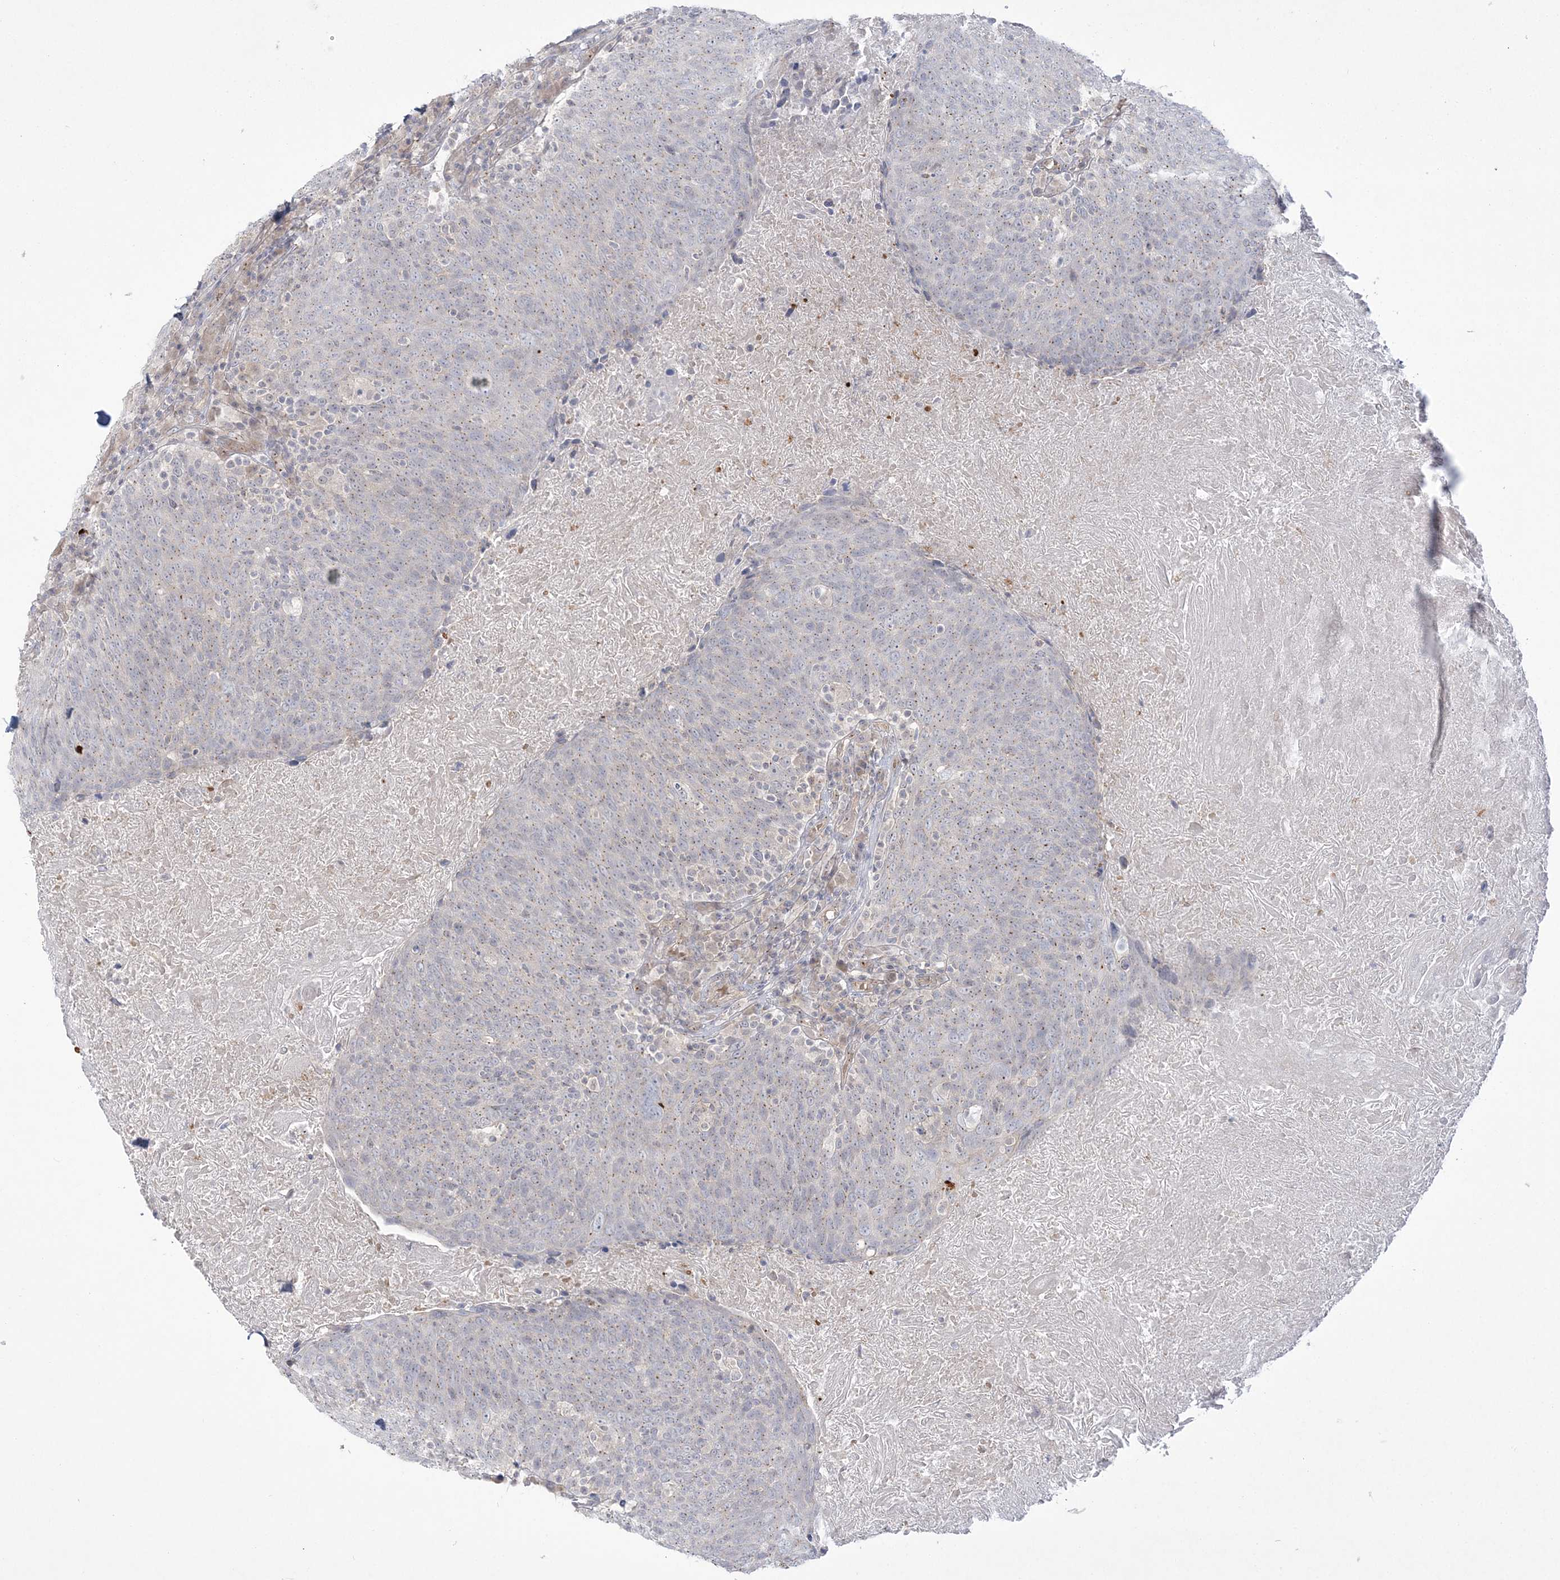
{"staining": {"intensity": "weak", "quantity": "25%-75%", "location": "cytoplasmic/membranous"}, "tissue": "head and neck cancer", "cell_type": "Tumor cells", "image_type": "cancer", "snomed": [{"axis": "morphology", "description": "Squamous cell carcinoma, NOS"}, {"axis": "morphology", "description": "Squamous cell carcinoma, metastatic, NOS"}, {"axis": "topography", "description": "Lymph node"}, {"axis": "topography", "description": "Head-Neck"}], "caption": "Approximately 25%-75% of tumor cells in head and neck cancer (metastatic squamous cell carcinoma) demonstrate weak cytoplasmic/membranous protein staining as visualized by brown immunohistochemical staining.", "gene": "ADAMTS12", "patient": {"sex": "male", "age": 62}}